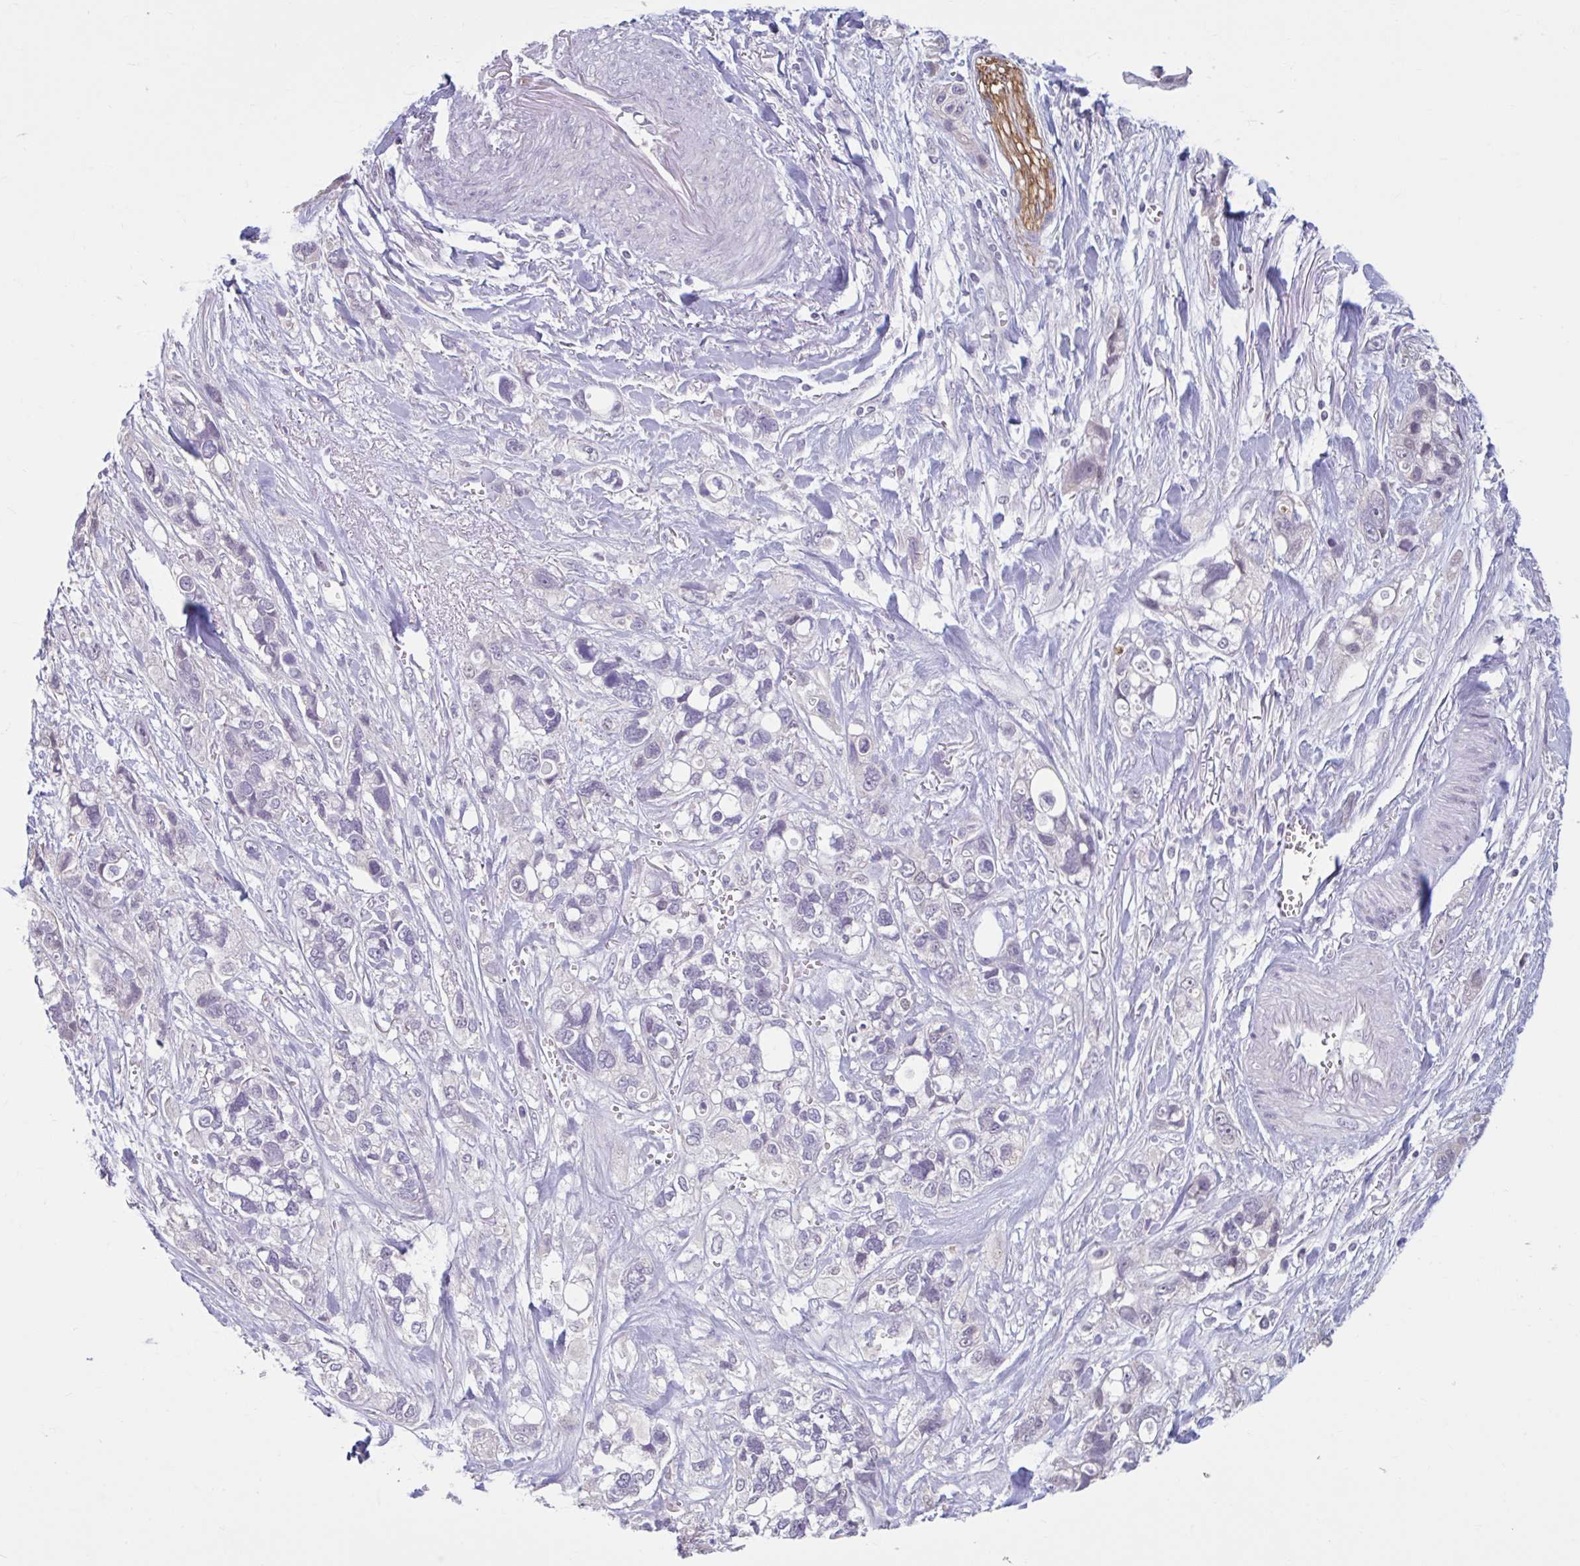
{"staining": {"intensity": "negative", "quantity": "none", "location": "none"}, "tissue": "stomach cancer", "cell_type": "Tumor cells", "image_type": "cancer", "snomed": [{"axis": "morphology", "description": "Adenocarcinoma, NOS"}, {"axis": "topography", "description": "Stomach, upper"}], "caption": "Immunohistochemistry (IHC) image of human stomach adenocarcinoma stained for a protein (brown), which demonstrates no staining in tumor cells.", "gene": "CDH19", "patient": {"sex": "female", "age": 81}}